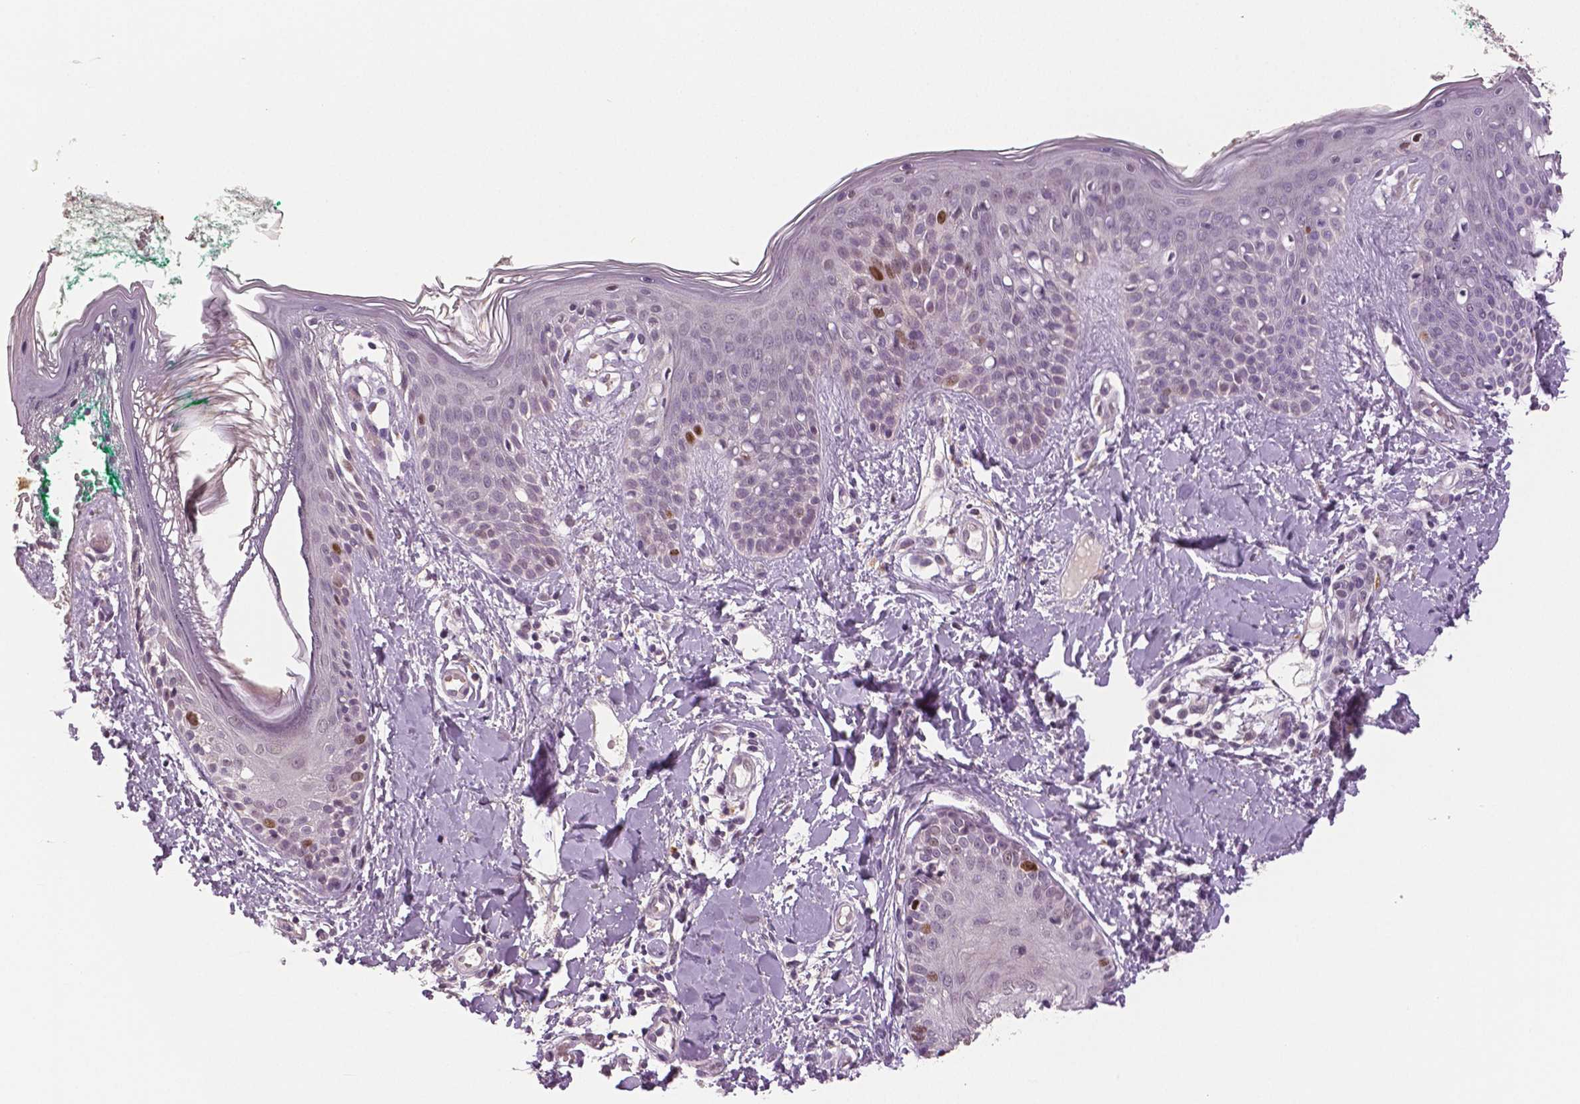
{"staining": {"intensity": "negative", "quantity": "none", "location": "none"}, "tissue": "skin", "cell_type": "Fibroblasts", "image_type": "normal", "snomed": [{"axis": "morphology", "description": "Normal tissue, NOS"}, {"axis": "topography", "description": "Skin"}], "caption": "Immunohistochemistry photomicrograph of normal skin: human skin stained with DAB (3,3'-diaminobenzidine) demonstrates no significant protein expression in fibroblasts.", "gene": "MKI67", "patient": {"sex": "male", "age": 16}}